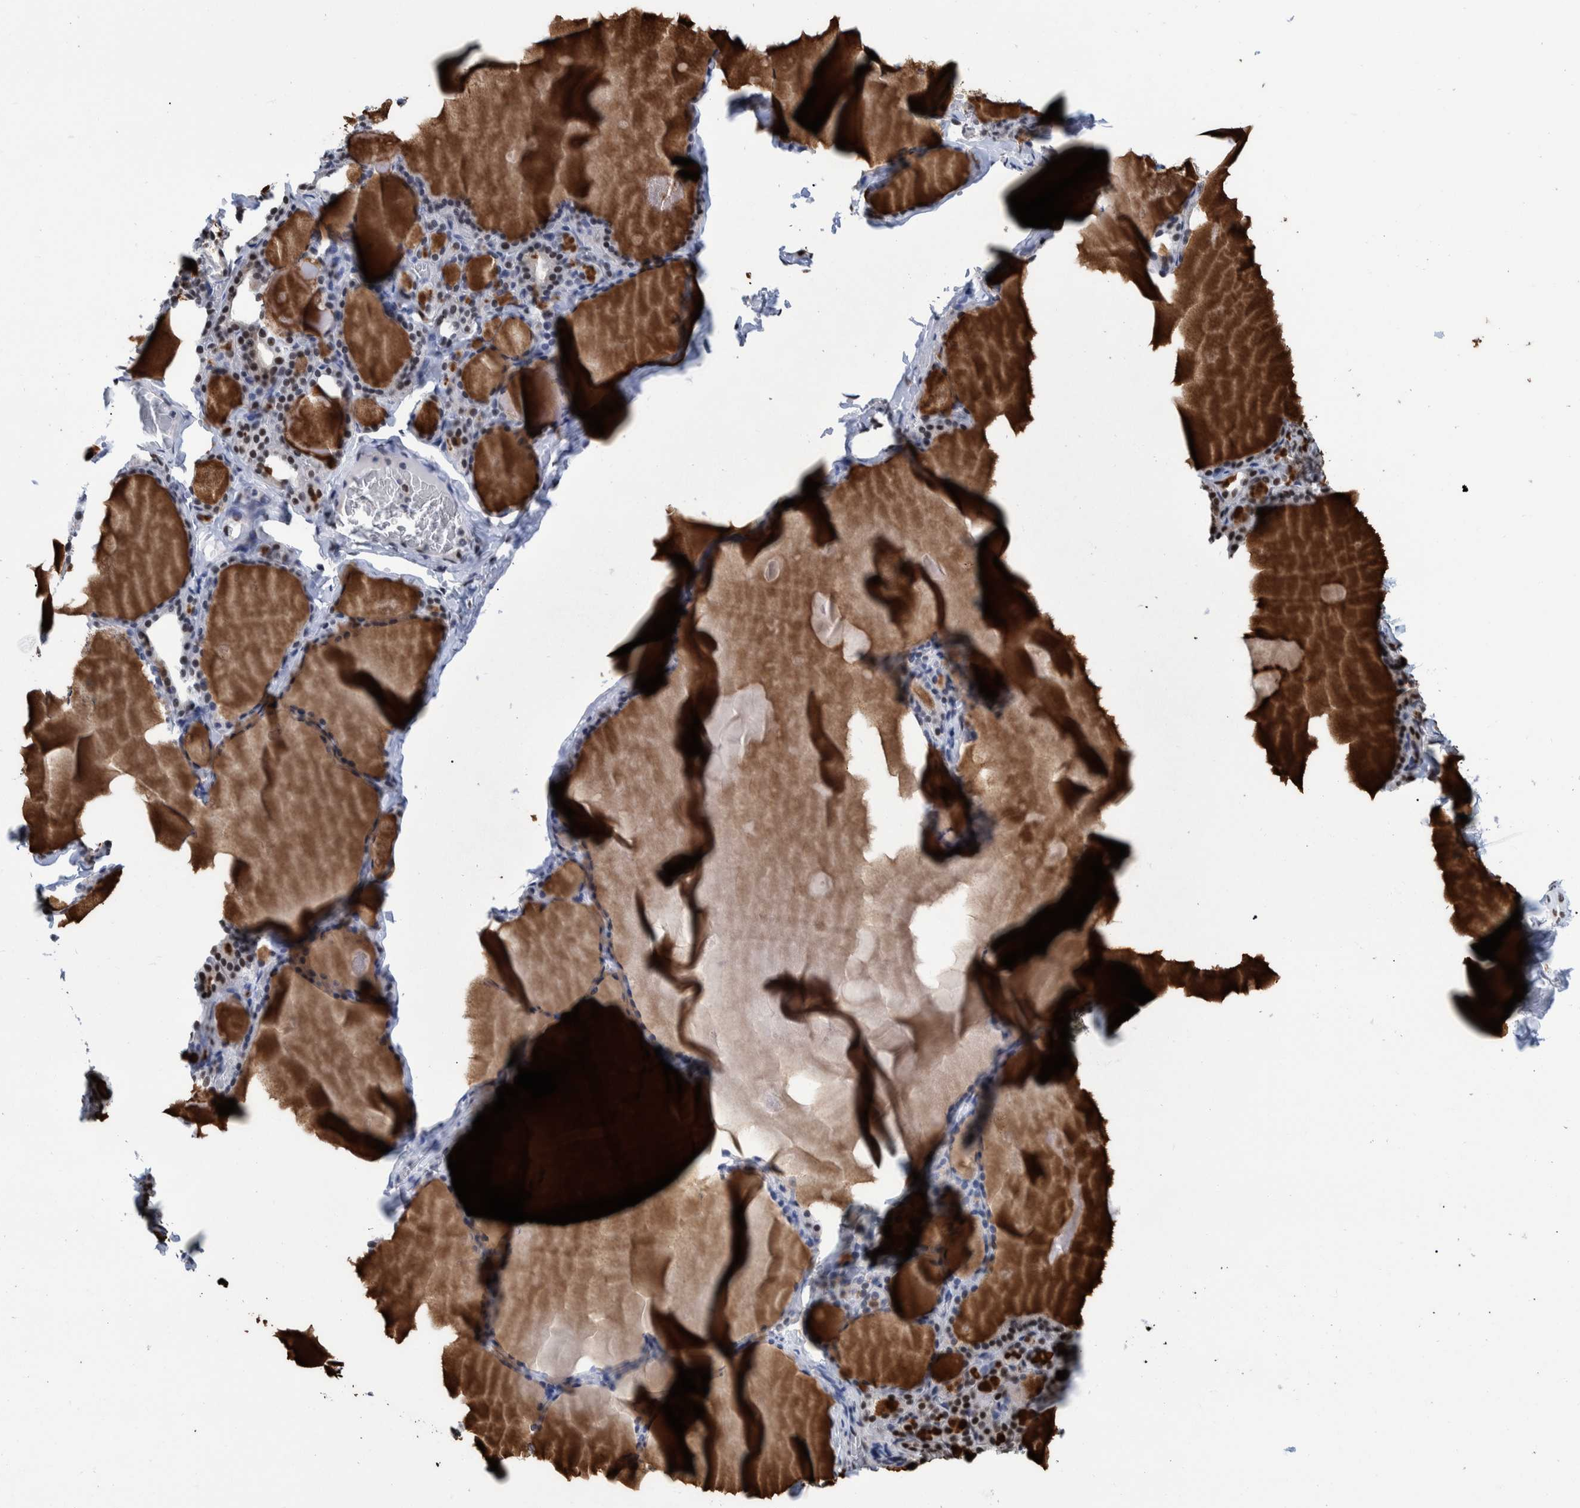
{"staining": {"intensity": "moderate", "quantity": "<25%", "location": "nuclear"}, "tissue": "thyroid gland", "cell_type": "Glandular cells", "image_type": "normal", "snomed": [{"axis": "morphology", "description": "Normal tissue, NOS"}, {"axis": "topography", "description": "Thyroid gland"}], "caption": "Brown immunohistochemical staining in unremarkable human thyroid gland exhibits moderate nuclear positivity in about <25% of glandular cells.", "gene": "EFTUD2", "patient": {"sex": "male", "age": 56}}